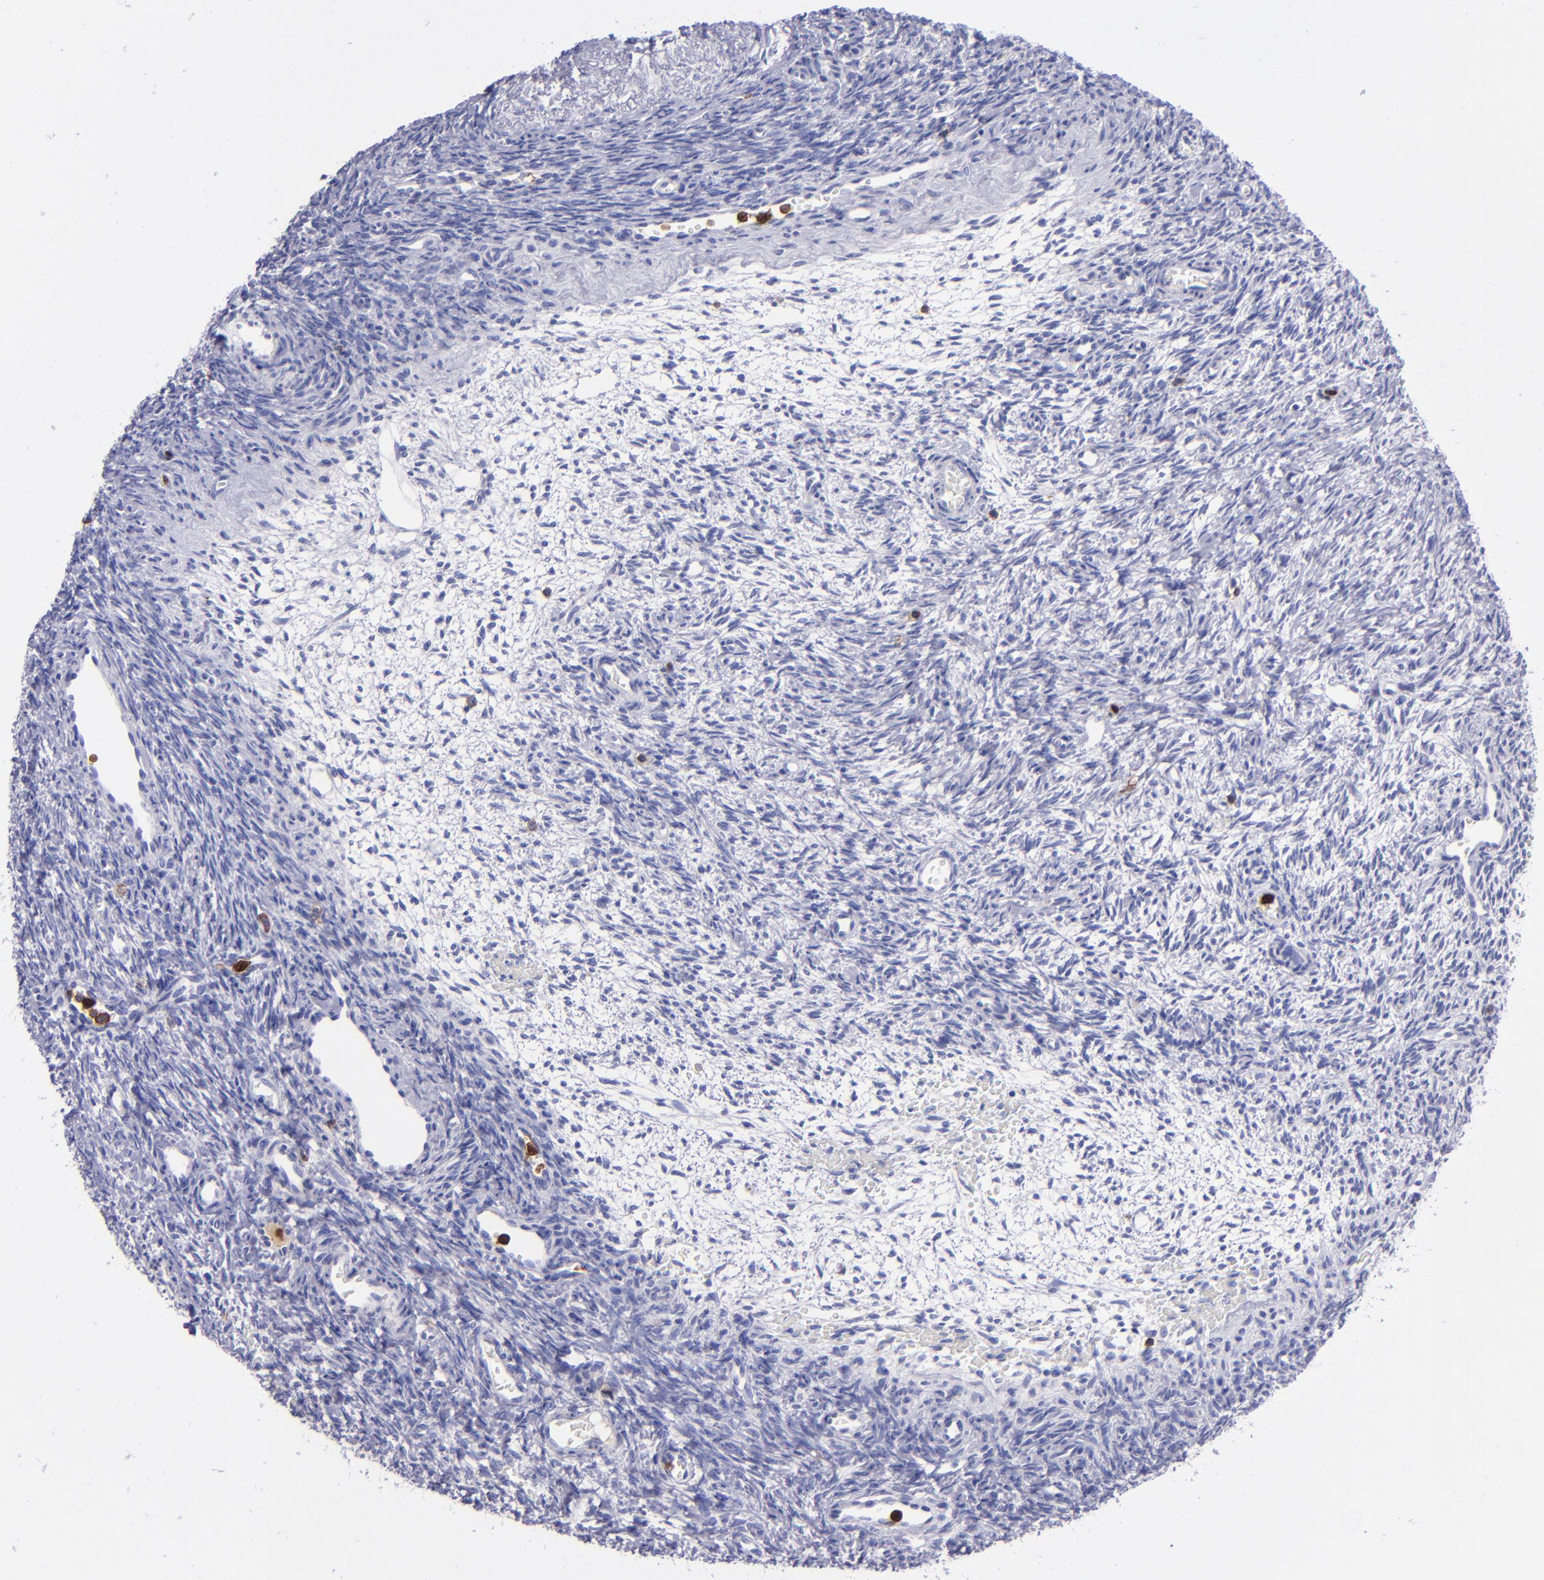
{"staining": {"intensity": "negative", "quantity": "none", "location": "none"}, "tissue": "ovary", "cell_type": "Follicle cells", "image_type": "normal", "snomed": [{"axis": "morphology", "description": "Normal tissue, NOS"}, {"axis": "topography", "description": "Ovary"}], "caption": "IHC photomicrograph of normal human ovary stained for a protein (brown), which demonstrates no staining in follicle cells. The staining is performed using DAB brown chromogen with nuclei counter-stained in using hematoxylin.", "gene": "ICAM3", "patient": {"sex": "female", "age": 39}}